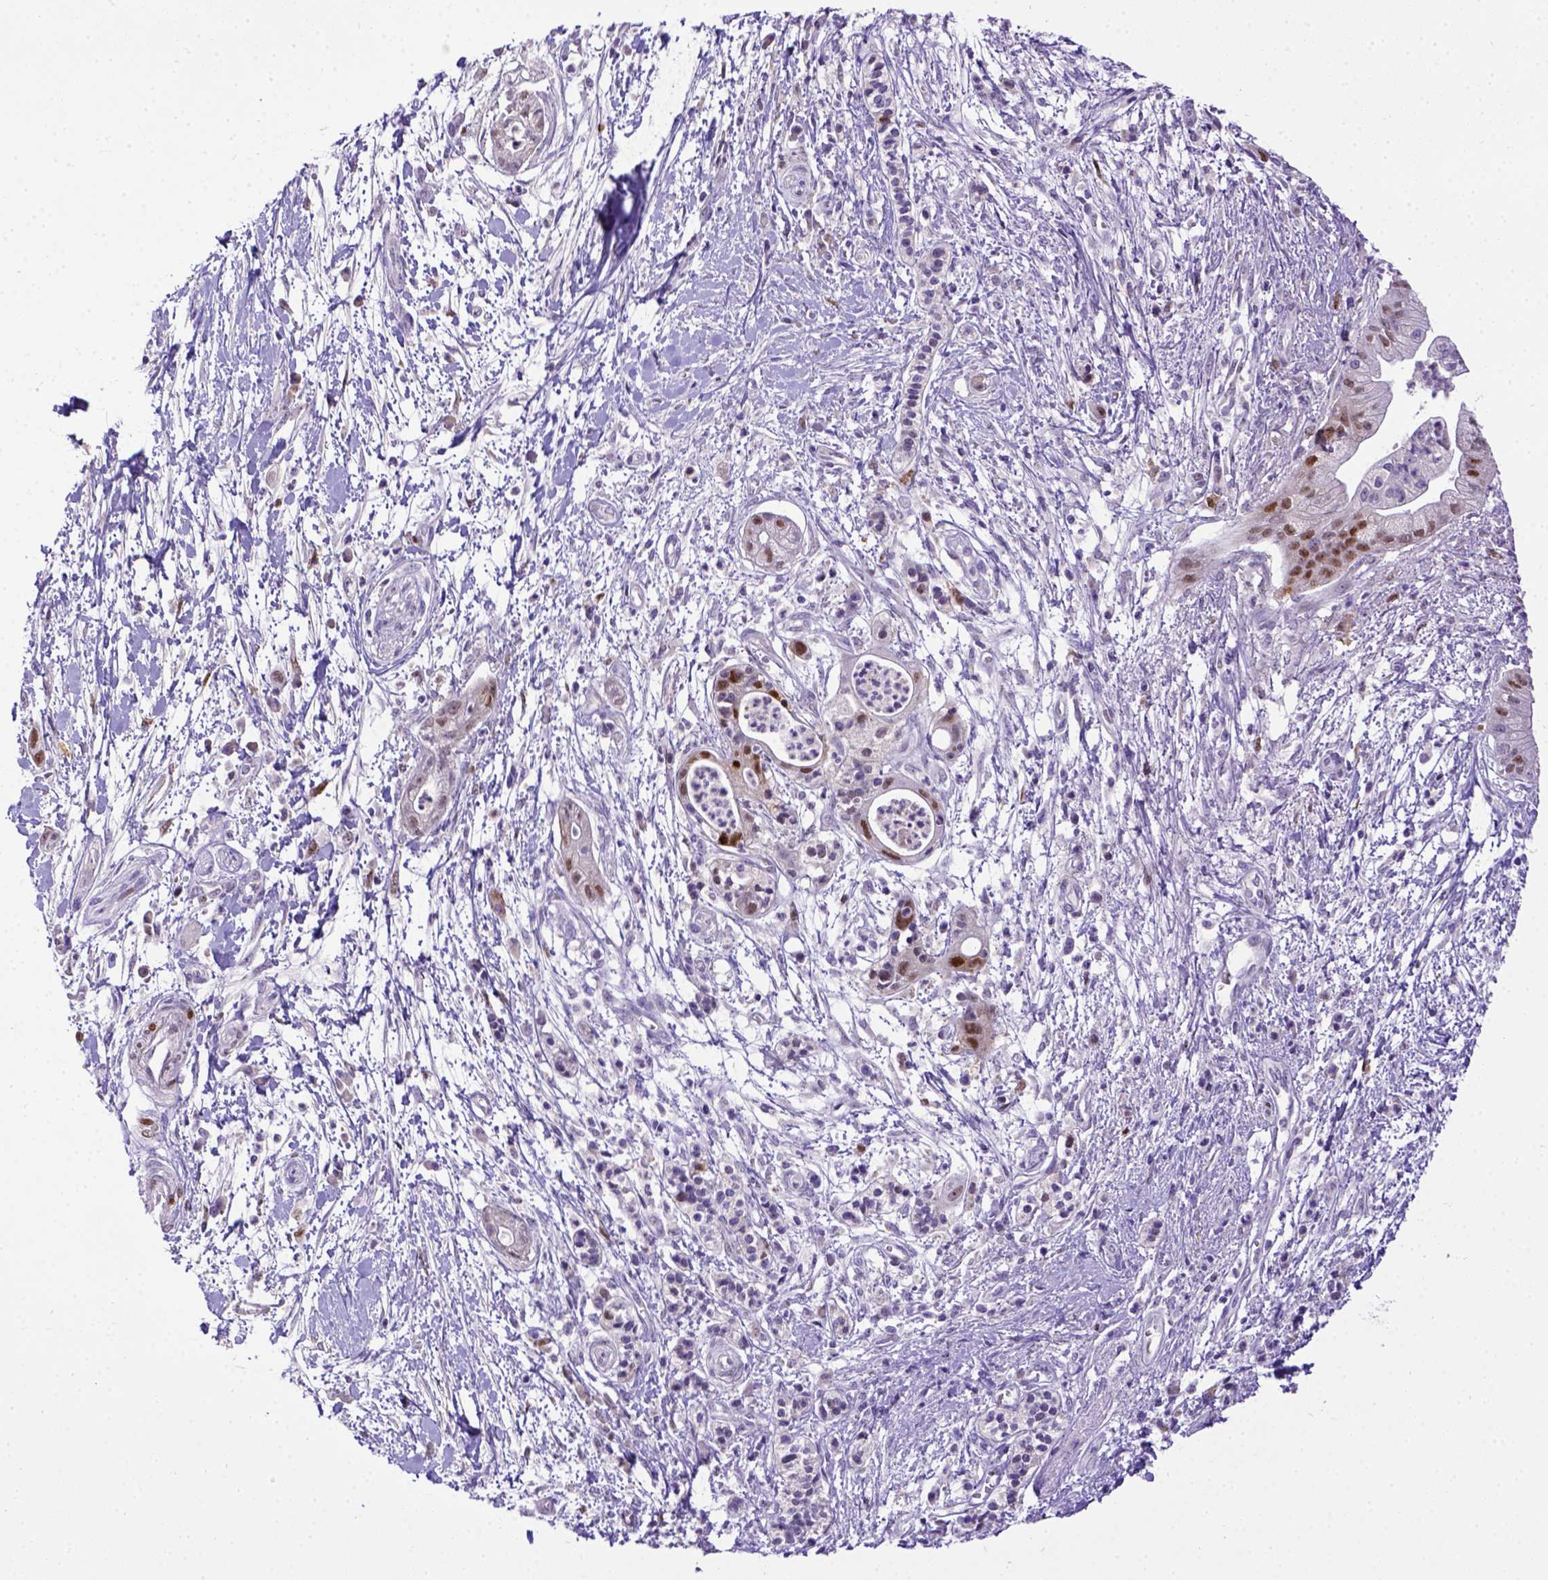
{"staining": {"intensity": "moderate", "quantity": "25%-75%", "location": "nuclear"}, "tissue": "pancreatic cancer", "cell_type": "Tumor cells", "image_type": "cancer", "snomed": [{"axis": "morphology", "description": "Normal tissue, NOS"}, {"axis": "morphology", "description": "Adenocarcinoma, NOS"}, {"axis": "topography", "description": "Lymph node"}, {"axis": "topography", "description": "Pancreas"}], "caption": "Human pancreatic adenocarcinoma stained with a protein marker displays moderate staining in tumor cells.", "gene": "CDKN1A", "patient": {"sex": "female", "age": 58}}